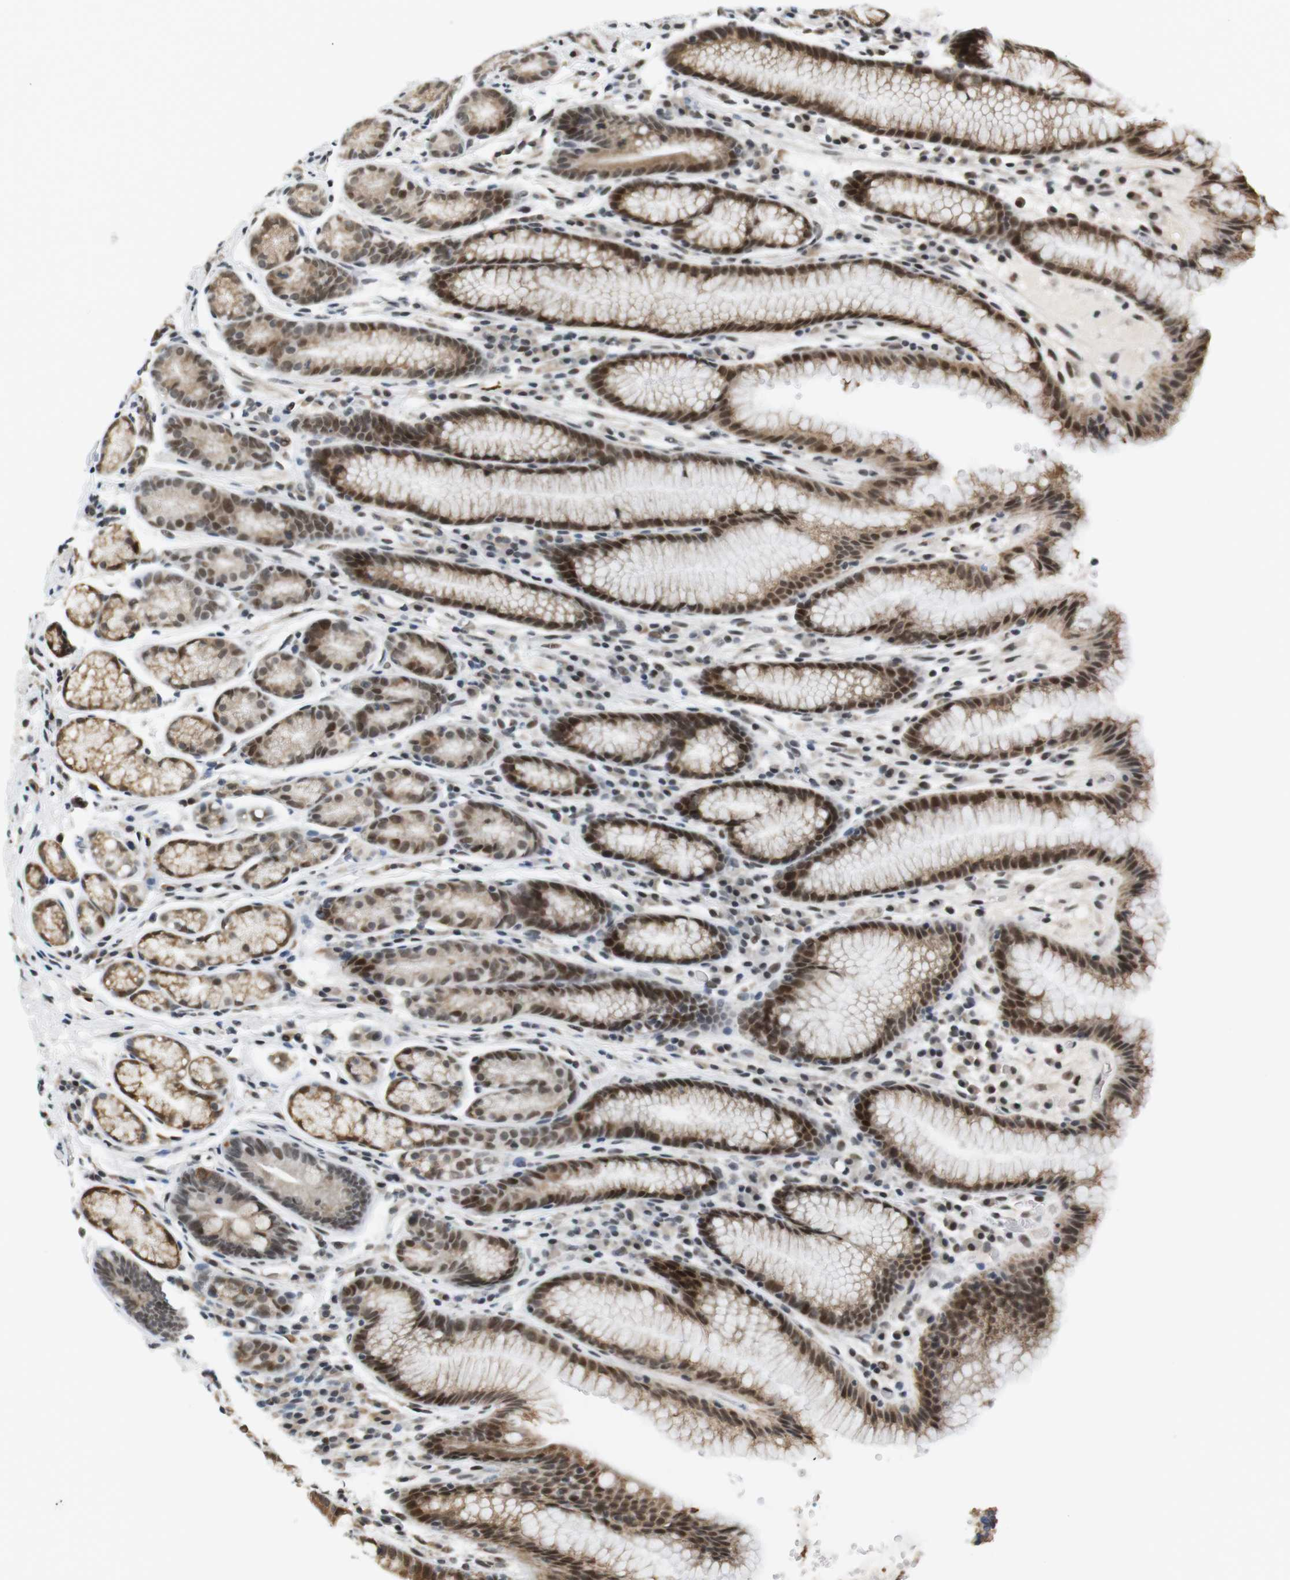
{"staining": {"intensity": "moderate", "quantity": ">75%", "location": "cytoplasmic/membranous,nuclear"}, "tissue": "stomach", "cell_type": "Glandular cells", "image_type": "normal", "snomed": [{"axis": "morphology", "description": "Normal tissue, NOS"}, {"axis": "topography", "description": "Stomach, lower"}], "caption": "Stomach stained for a protein demonstrates moderate cytoplasmic/membranous,nuclear positivity in glandular cells. (DAB (3,3'-diaminobenzidine) = brown stain, brightfield microscopy at high magnification).", "gene": "RNF38", "patient": {"sex": "male", "age": 52}}